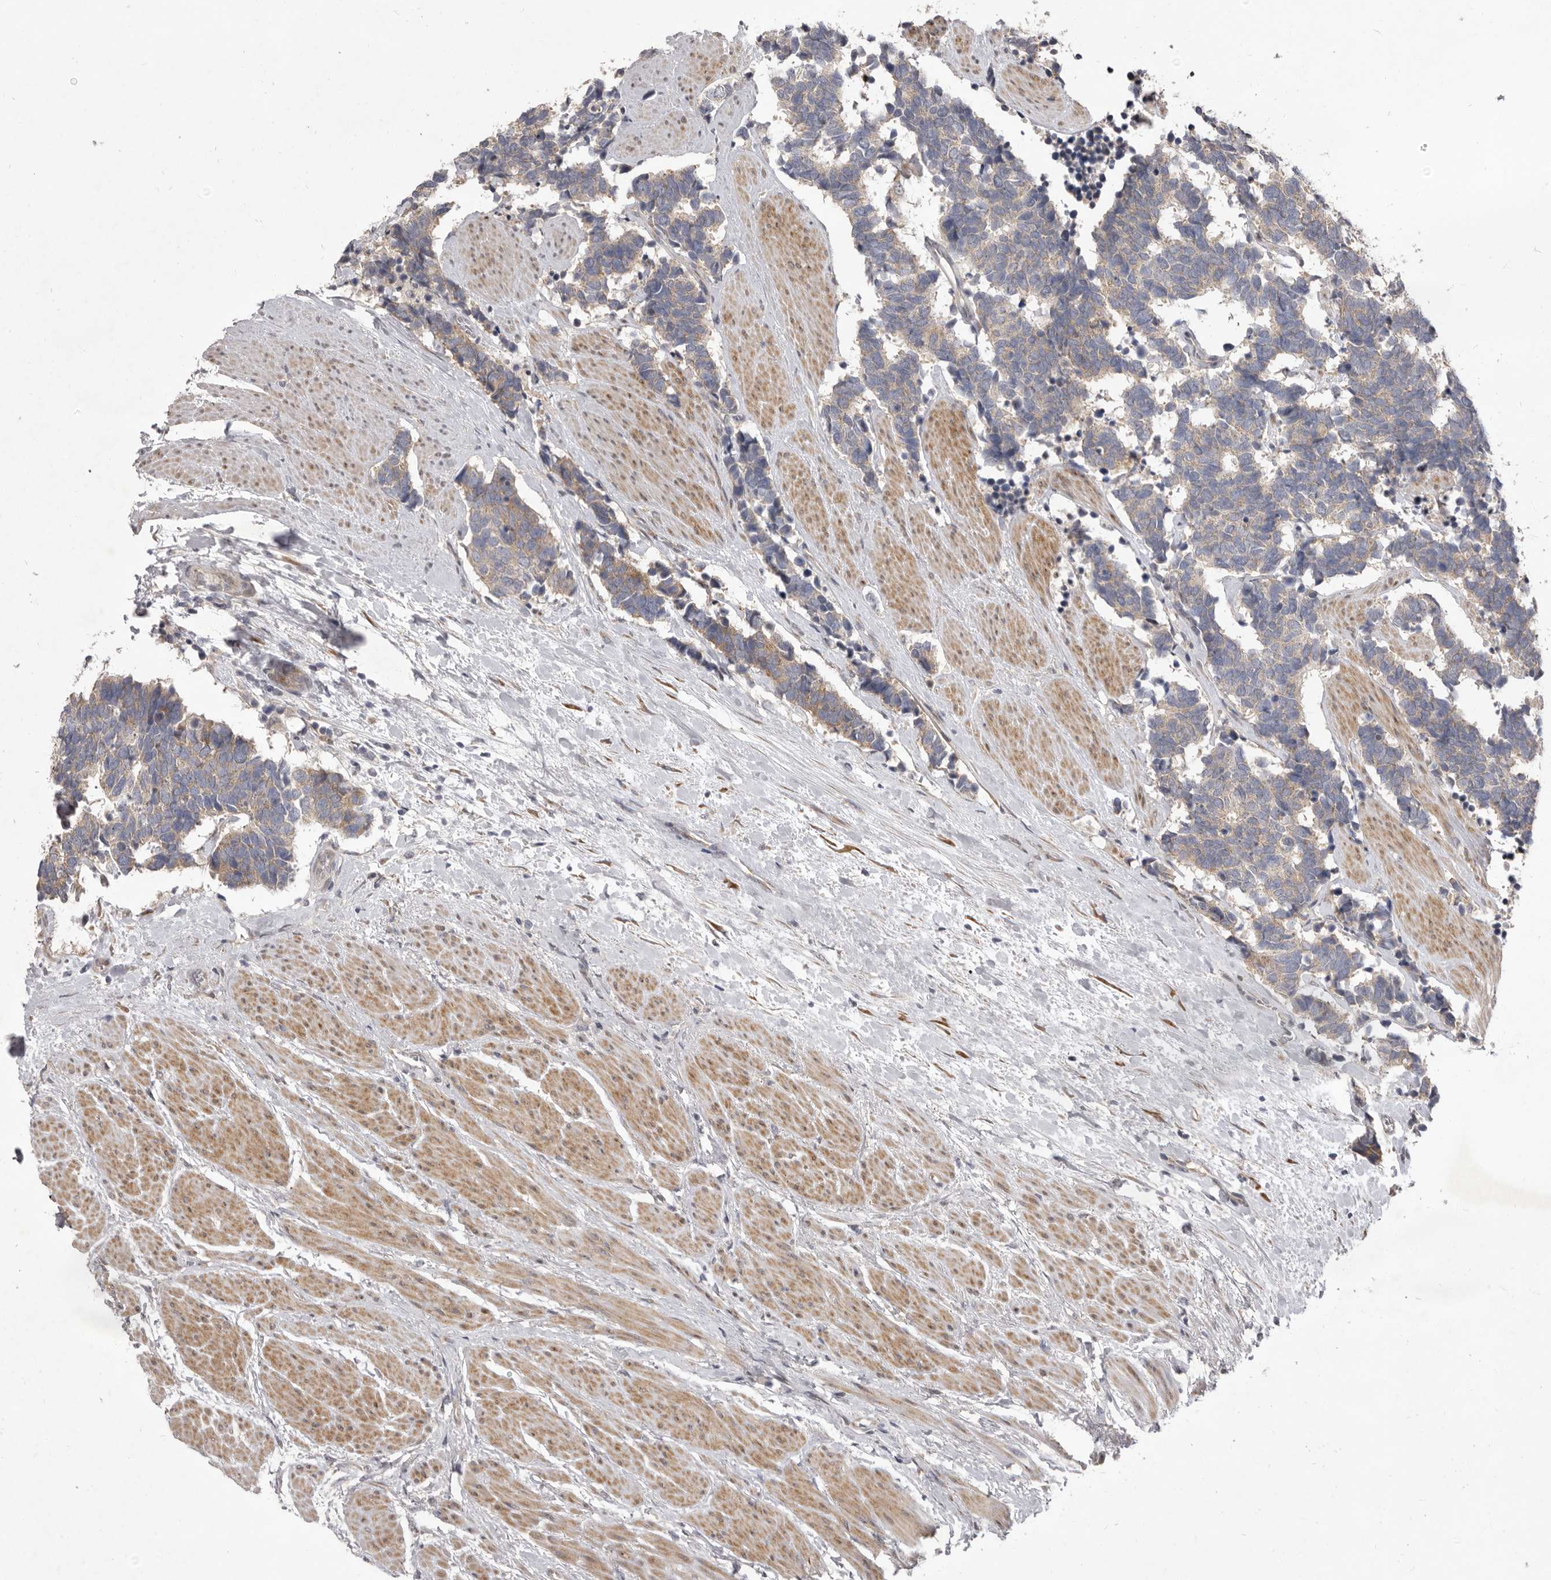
{"staining": {"intensity": "weak", "quantity": ">75%", "location": "cytoplasmic/membranous"}, "tissue": "carcinoid", "cell_type": "Tumor cells", "image_type": "cancer", "snomed": [{"axis": "morphology", "description": "Carcinoma, NOS"}, {"axis": "morphology", "description": "Carcinoid, malignant, NOS"}, {"axis": "topography", "description": "Urinary bladder"}], "caption": "IHC (DAB (3,3'-diaminobenzidine)) staining of carcinoid reveals weak cytoplasmic/membranous protein positivity in approximately >75% of tumor cells.", "gene": "TBC1D8B", "patient": {"sex": "male", "age": 57}}